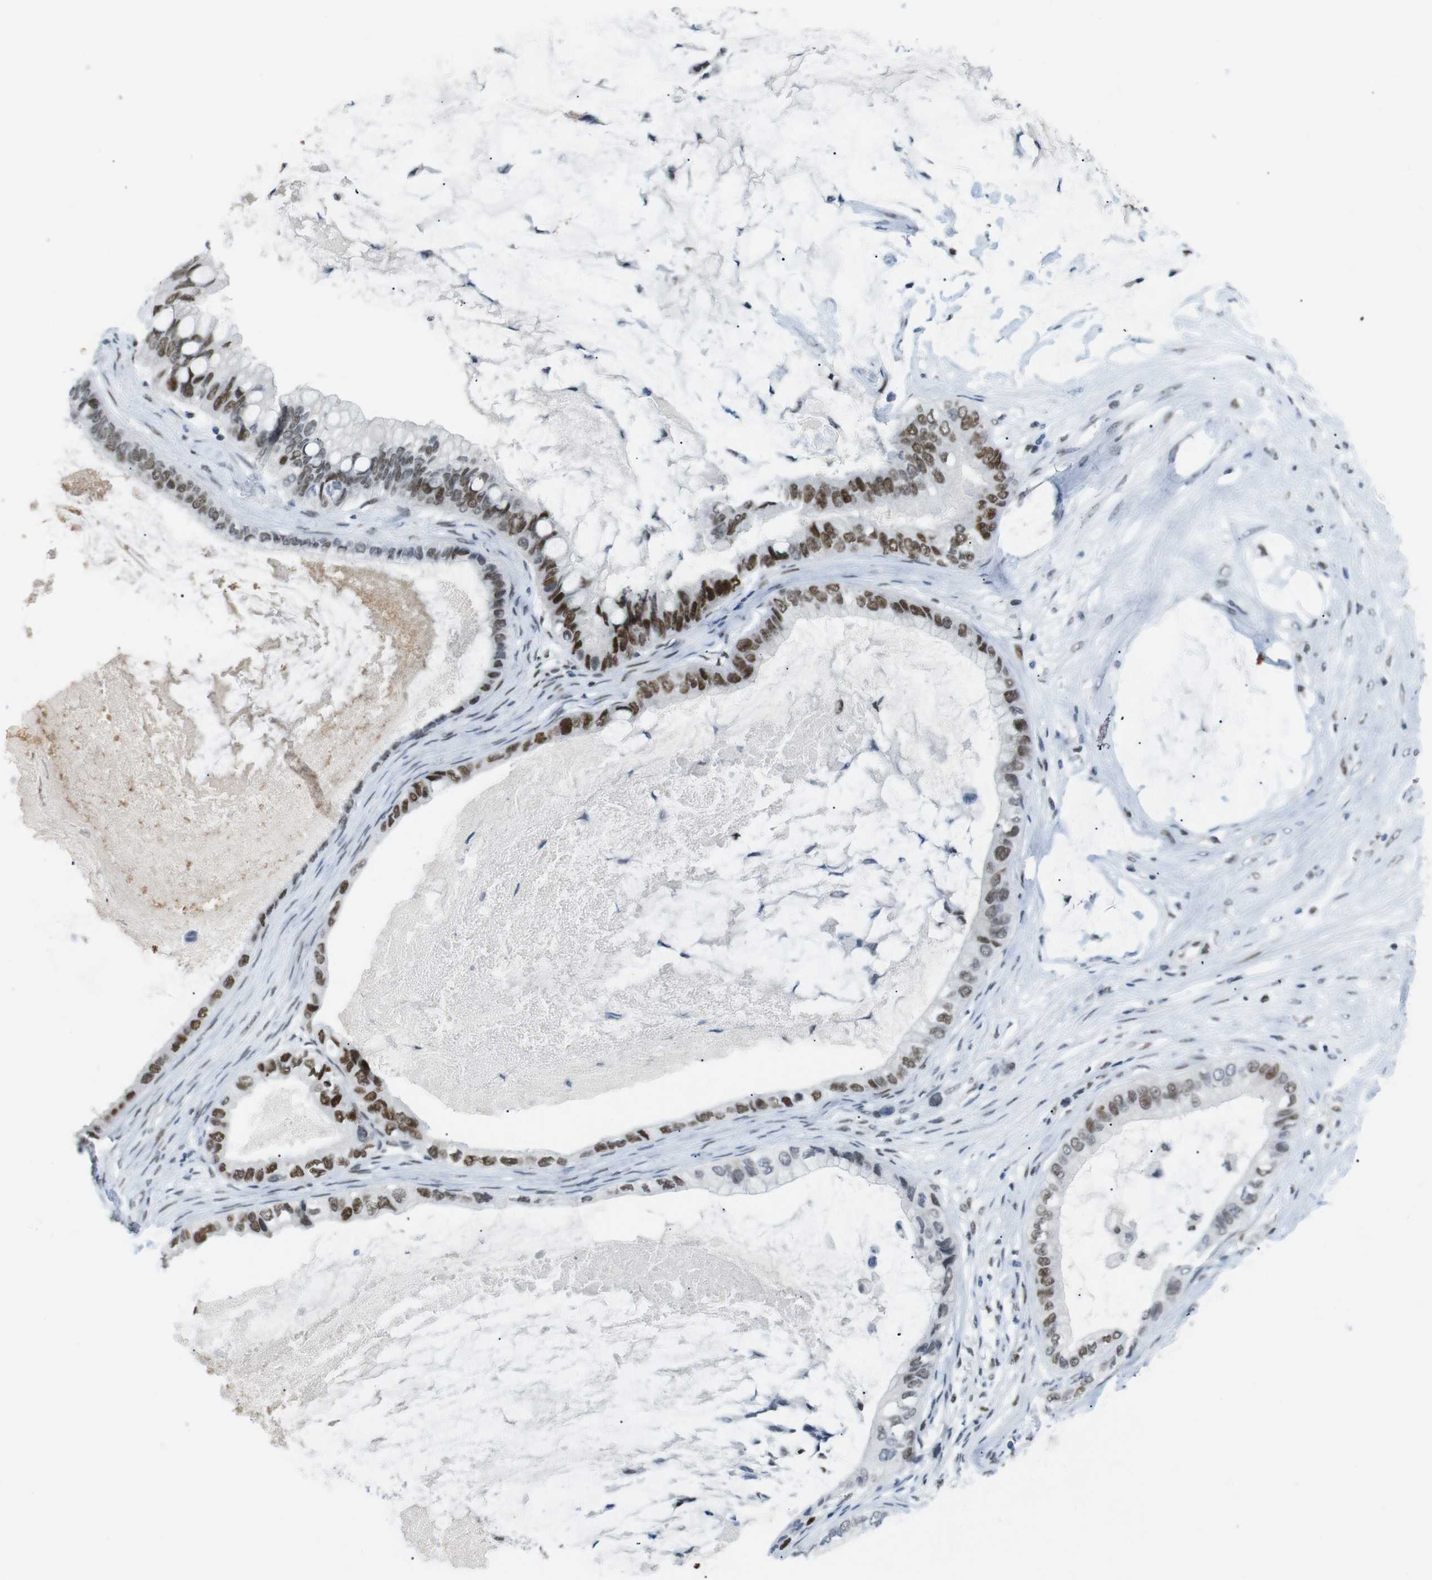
{"staining": {"intensity": "strong", "quantity": ">75%", "location": "nuclear"}, "tissue": "ovarian cancer", "cell_type": "Tumor cells", "image_type": "cancer", "snomed": [{"axis": "morphology", "description": "Cystadenocarcinoma, mucinous, NOS"}, {"axis": "topography", "description": "Ovary"}], "caption": "A high amount of strong nuclear positivity is appreciated in about >75% of tumor cells in ovarian cancer tissue. Nuclei are stained in blue.", "gene": "RIOX2", "patient": {"sex": "female", "age": 80}}